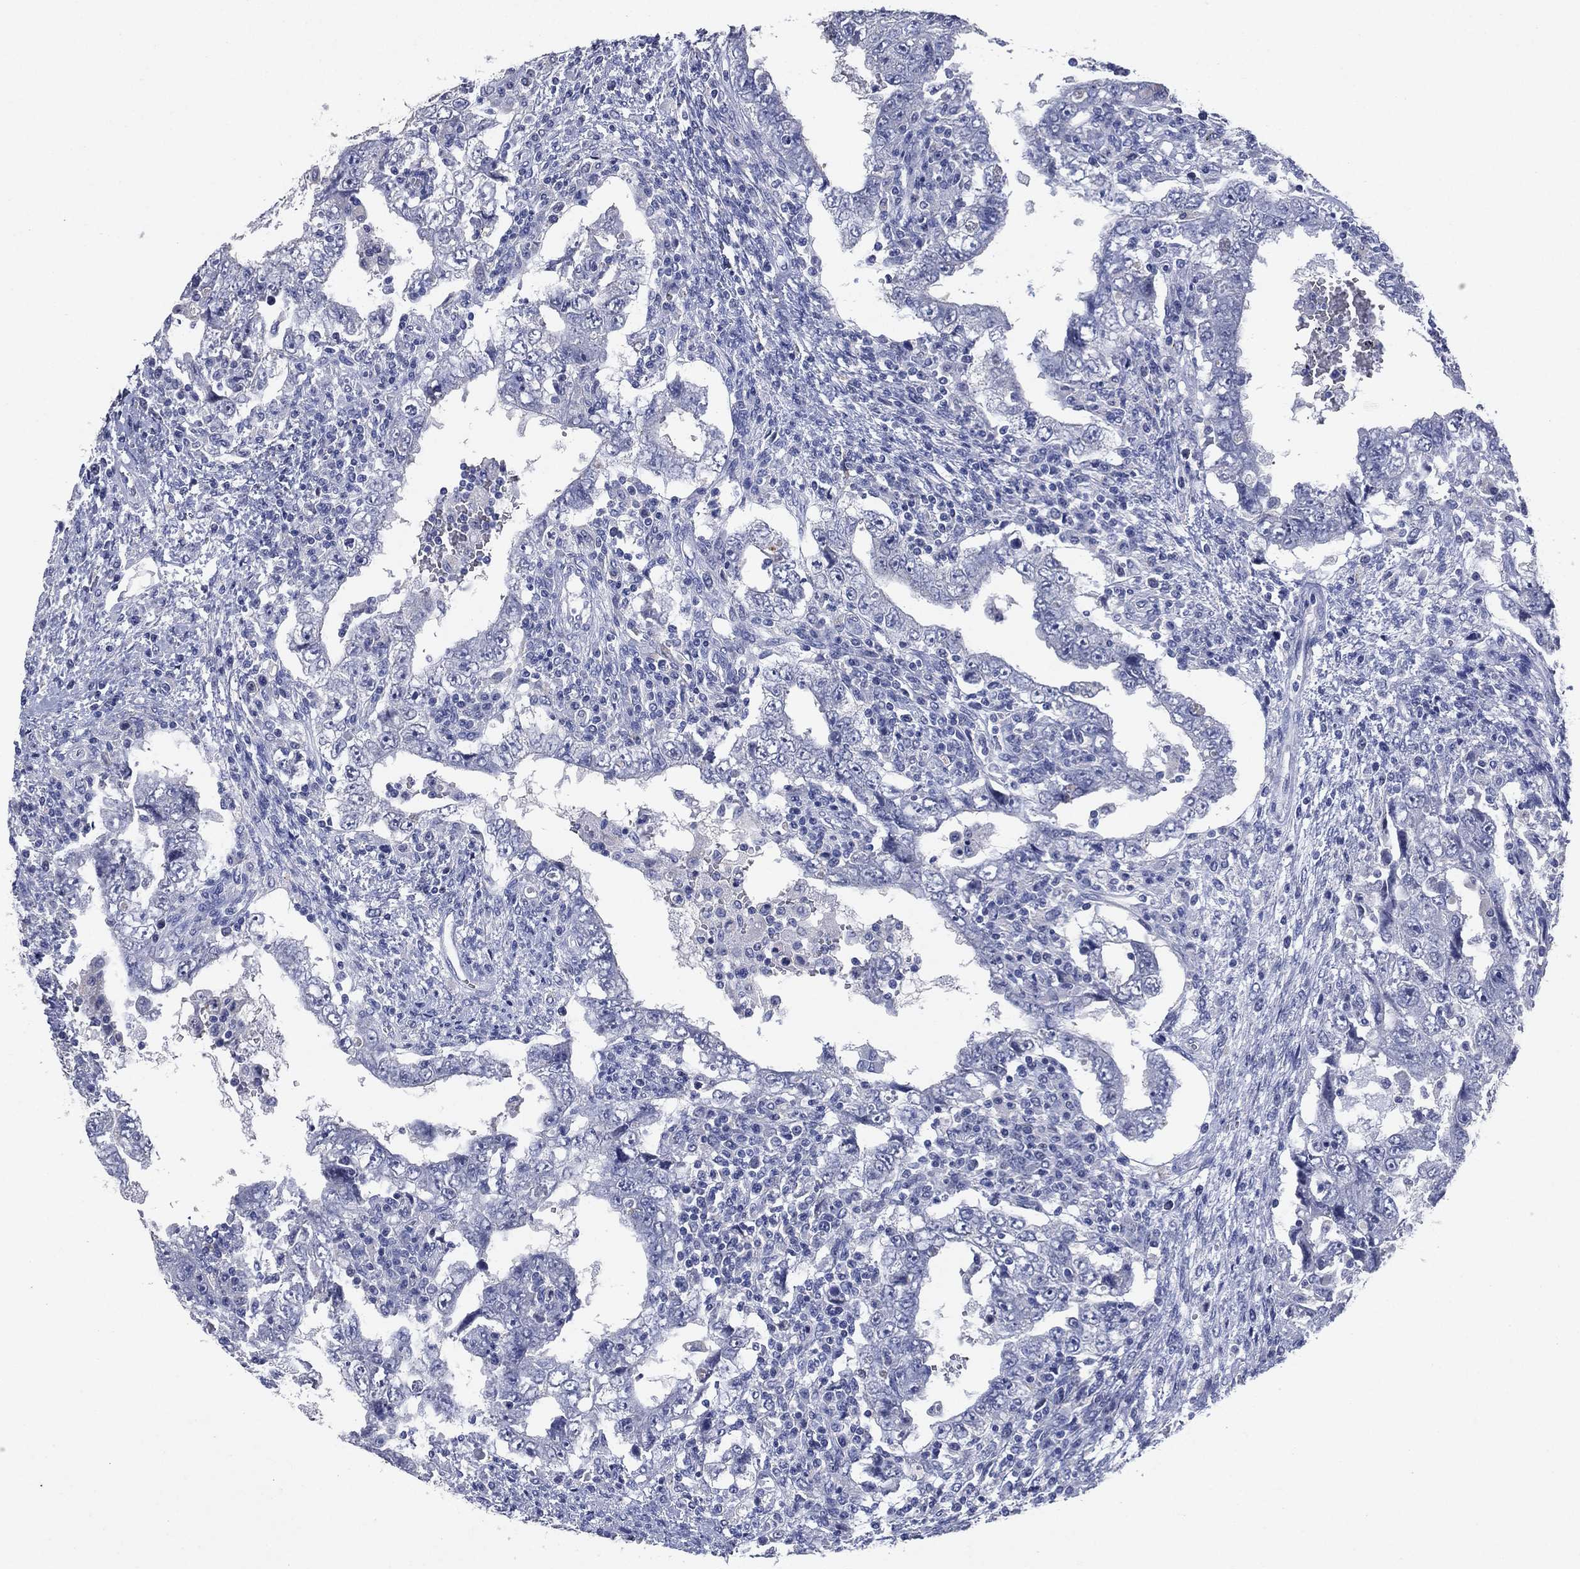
{"staining": {"intensity": "negative", "quantity": "none", "location": "none"}, "tissue": "testis cancer", "cell_type": "Tumor cells", "image_type": "cancer", "snomed": [{"axis": "morphology", "description": "Carcinoma, Embryonal, NOS"}, {"axis": "topography", "description": "Testis"}], "caption": "High power microscopy histopathology image of an IHC photomicrograph of testis embryonal carcinoma, revealing no significant expression in tumor cells.", "gene": "FSCN2", "patient": {"sex": "male", "age": 26}}